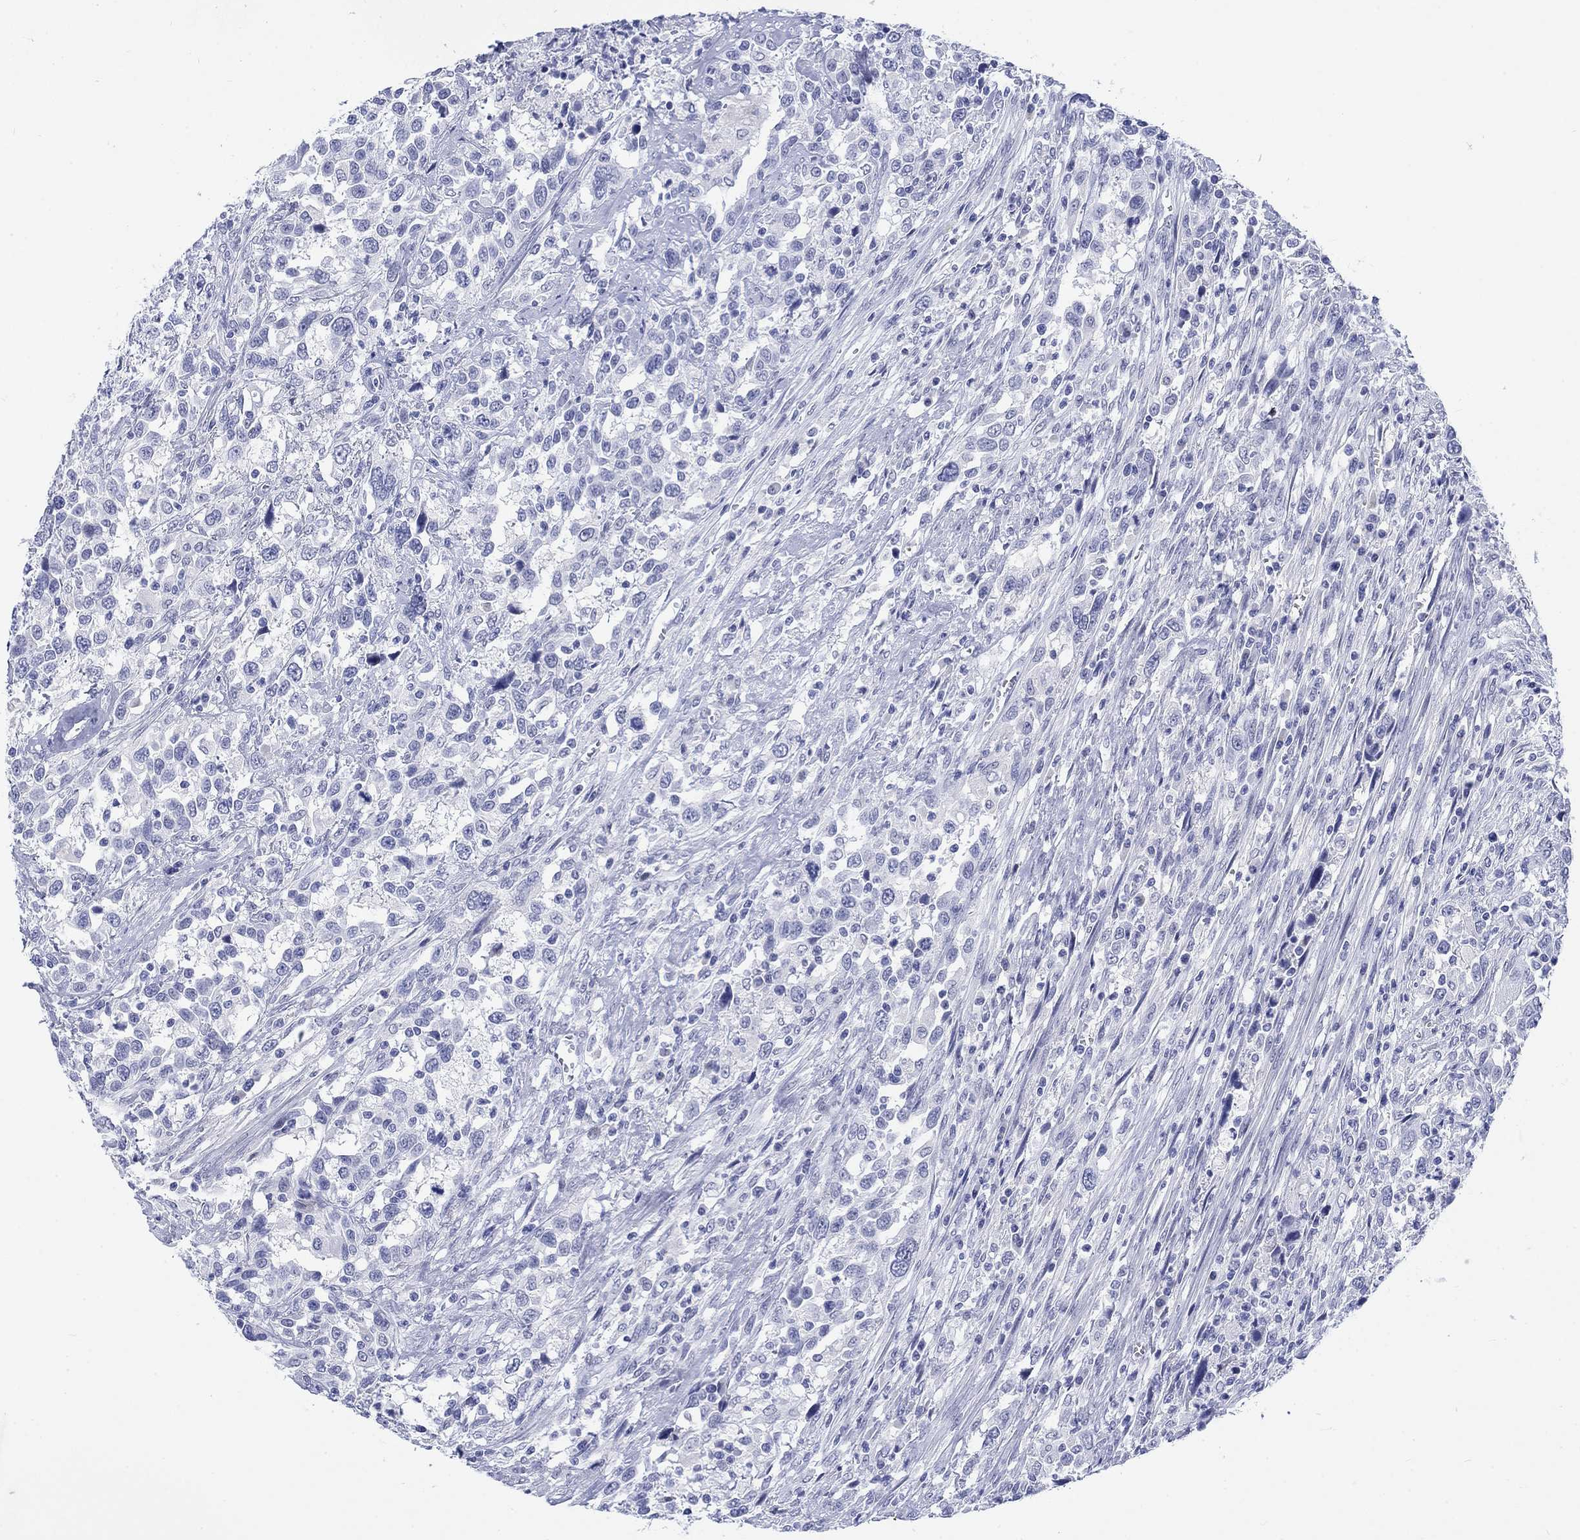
{"staining": {"intensity": "negative", "quantity": "none", "location": "none"}, "tissue": "urothelial cancer", "cell_type": "Tumor cells", "image_type": "cancer", "snomed": [{"axis": "morphology", "description": "Urothelial carcinoma, NOS"}, {"axis": "morphology", "description": "Urothelial carcinoma, High grade"}, {"axis": "topography", "description": "Urinary bladder"}], "caption": "IHC histopathology image of neoplastic tissue: urothelial cancer stained with DAB exhibits no significant protein staining in tumor cells.", "gene": "KRT76", "patient": {"sex": "female", "age": 64}}